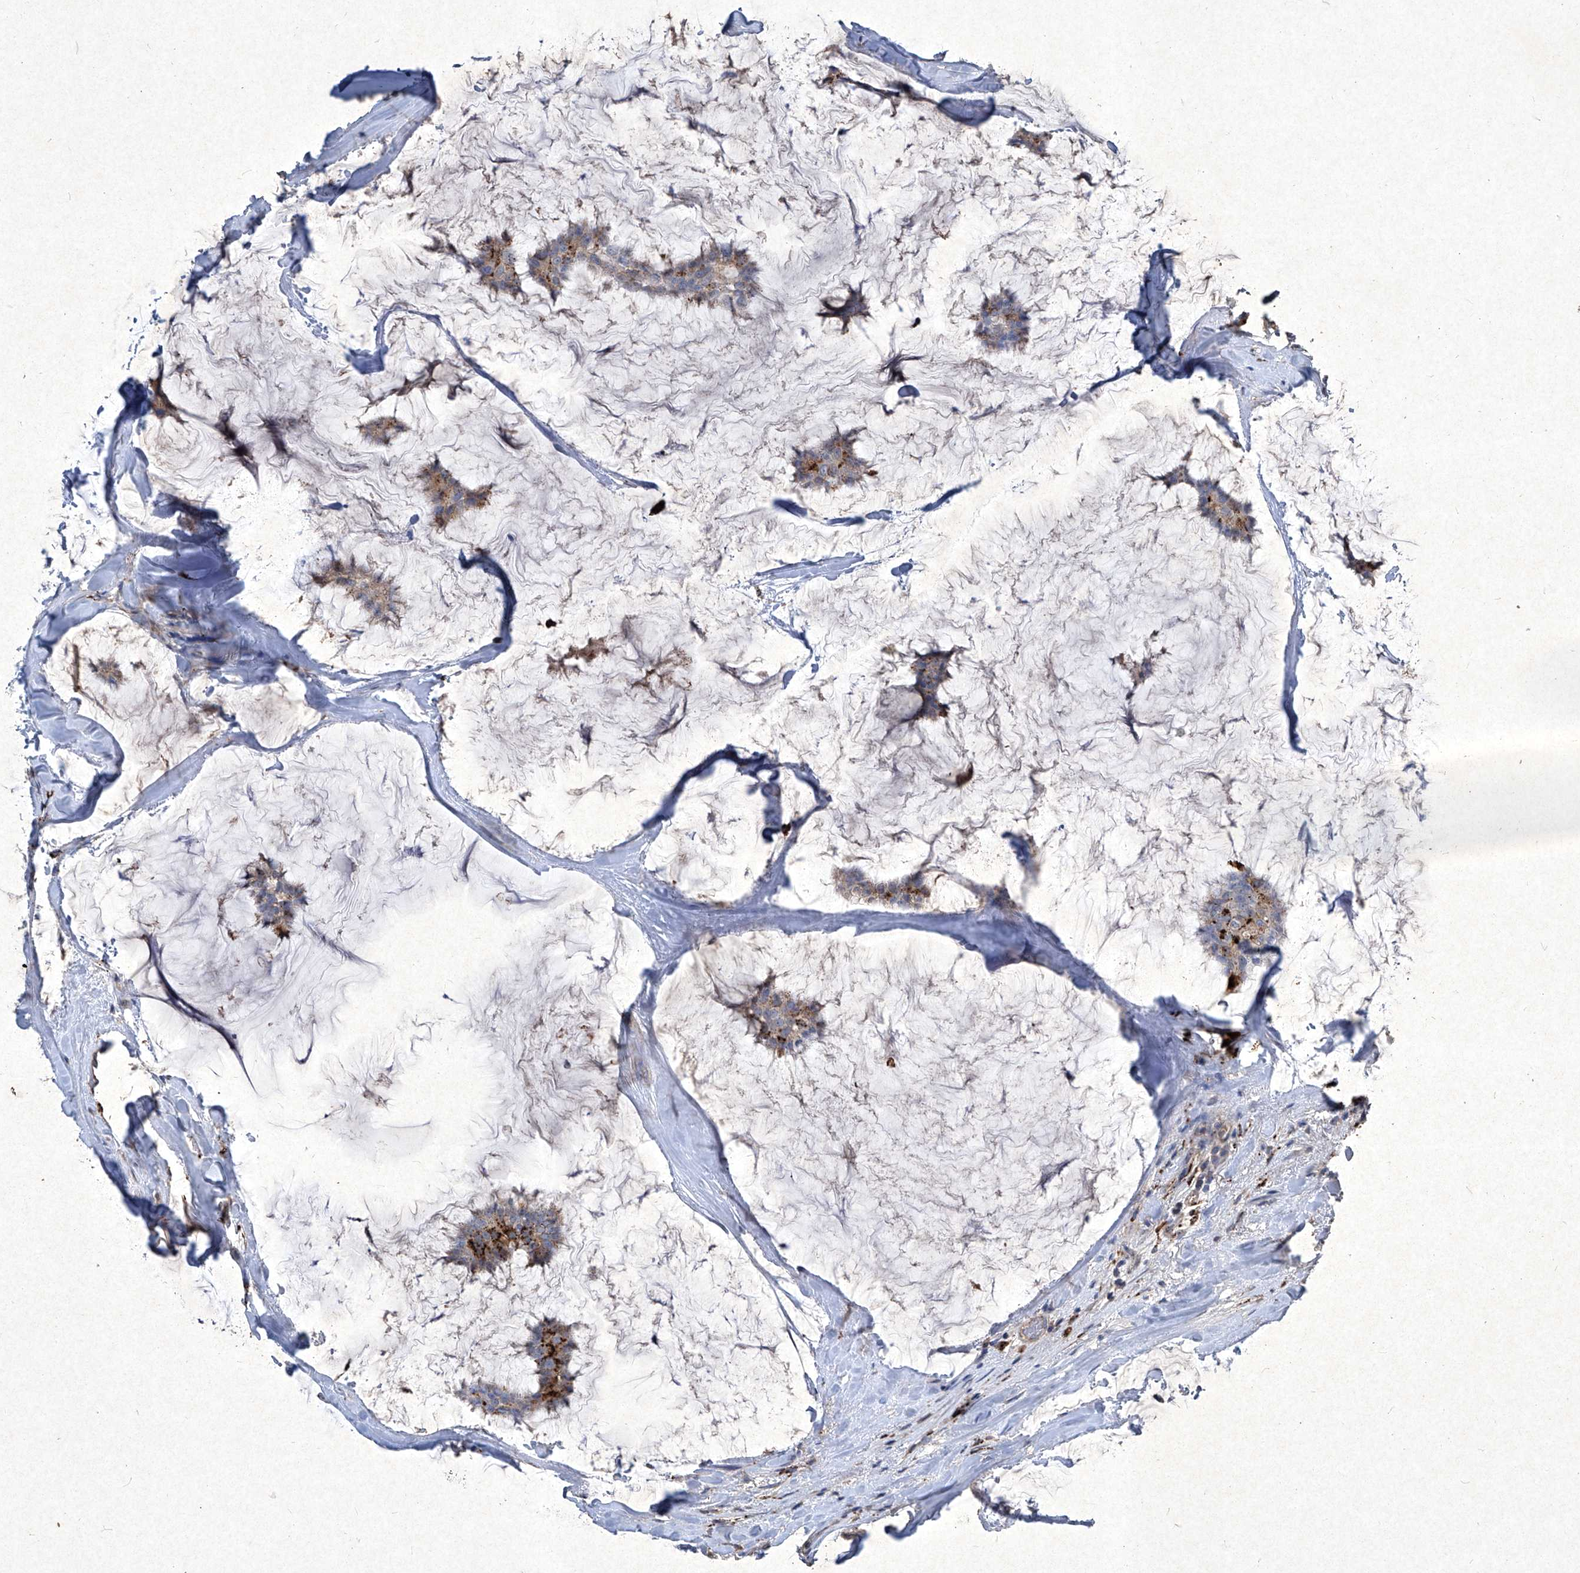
{"staining": {"intensity": "strong", "quantity": ">75%", "location": "cytoplasmic/membranous"}, "tissue": "breast cancer", "cell_type": "Tumor cells", "image_type": "cancer", "snomed": [{"axis": "morphology", "description": "Duct carcinoma"}, {"axis": "topography", "description": "Breast"}], "caption": "Immunohistochemical staining of breast invasive ductal carcinoma reveals high levels of strong cytoplasmic/membranous staining in approximately >75% of tumor cells. Immunohistochemistry stains the protein of interest in brown and the nuclei are stained blue.", "gene": "MED16", "patient": {"sex": "female", "age": 93}}